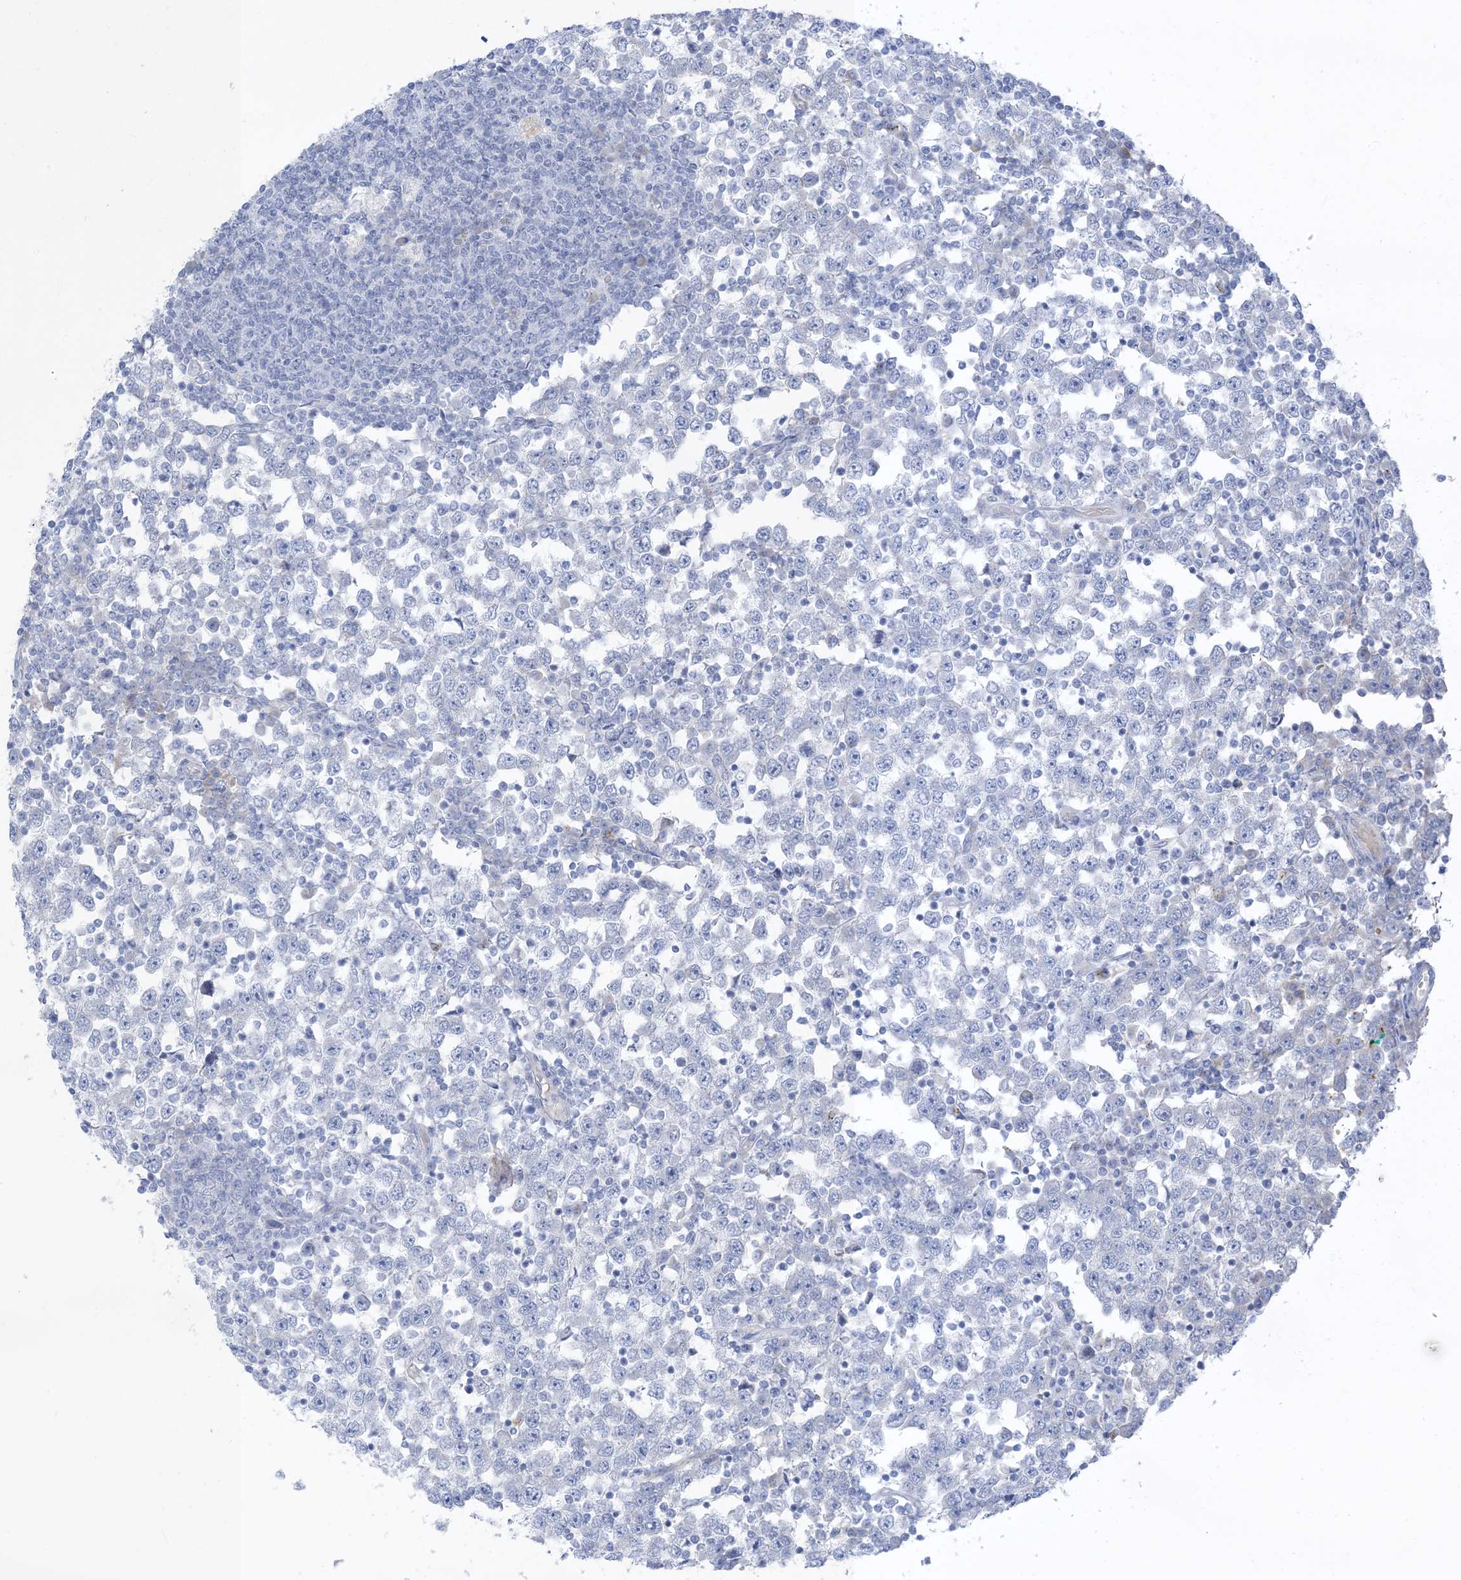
{"staining": {"intensity": "negative", "quantity": "none", "location": "none"}, "tissue": "testis cancer", "cell_type": "Tumor cells", "image_type": "cancer", "snomed": [{"axis": "morphology", "description": "Seminoma, NOS"}, {"axis": "topography", "description": "Testis"}], "caption": "IHC histopathology image of neoplastic tissue: testis seminoma stained with DAB (3,3'-diaminobenzidine) reveals no significant protein staining in tumor cells. Brightfield microscopy of IHC stained with DAB (3,3'-diaminobenzidine) (brown) and hematoxylin (blue), captured at high magnification.", "gene": "XIRP2", "patient": {"sex": "male", "age": 65}}